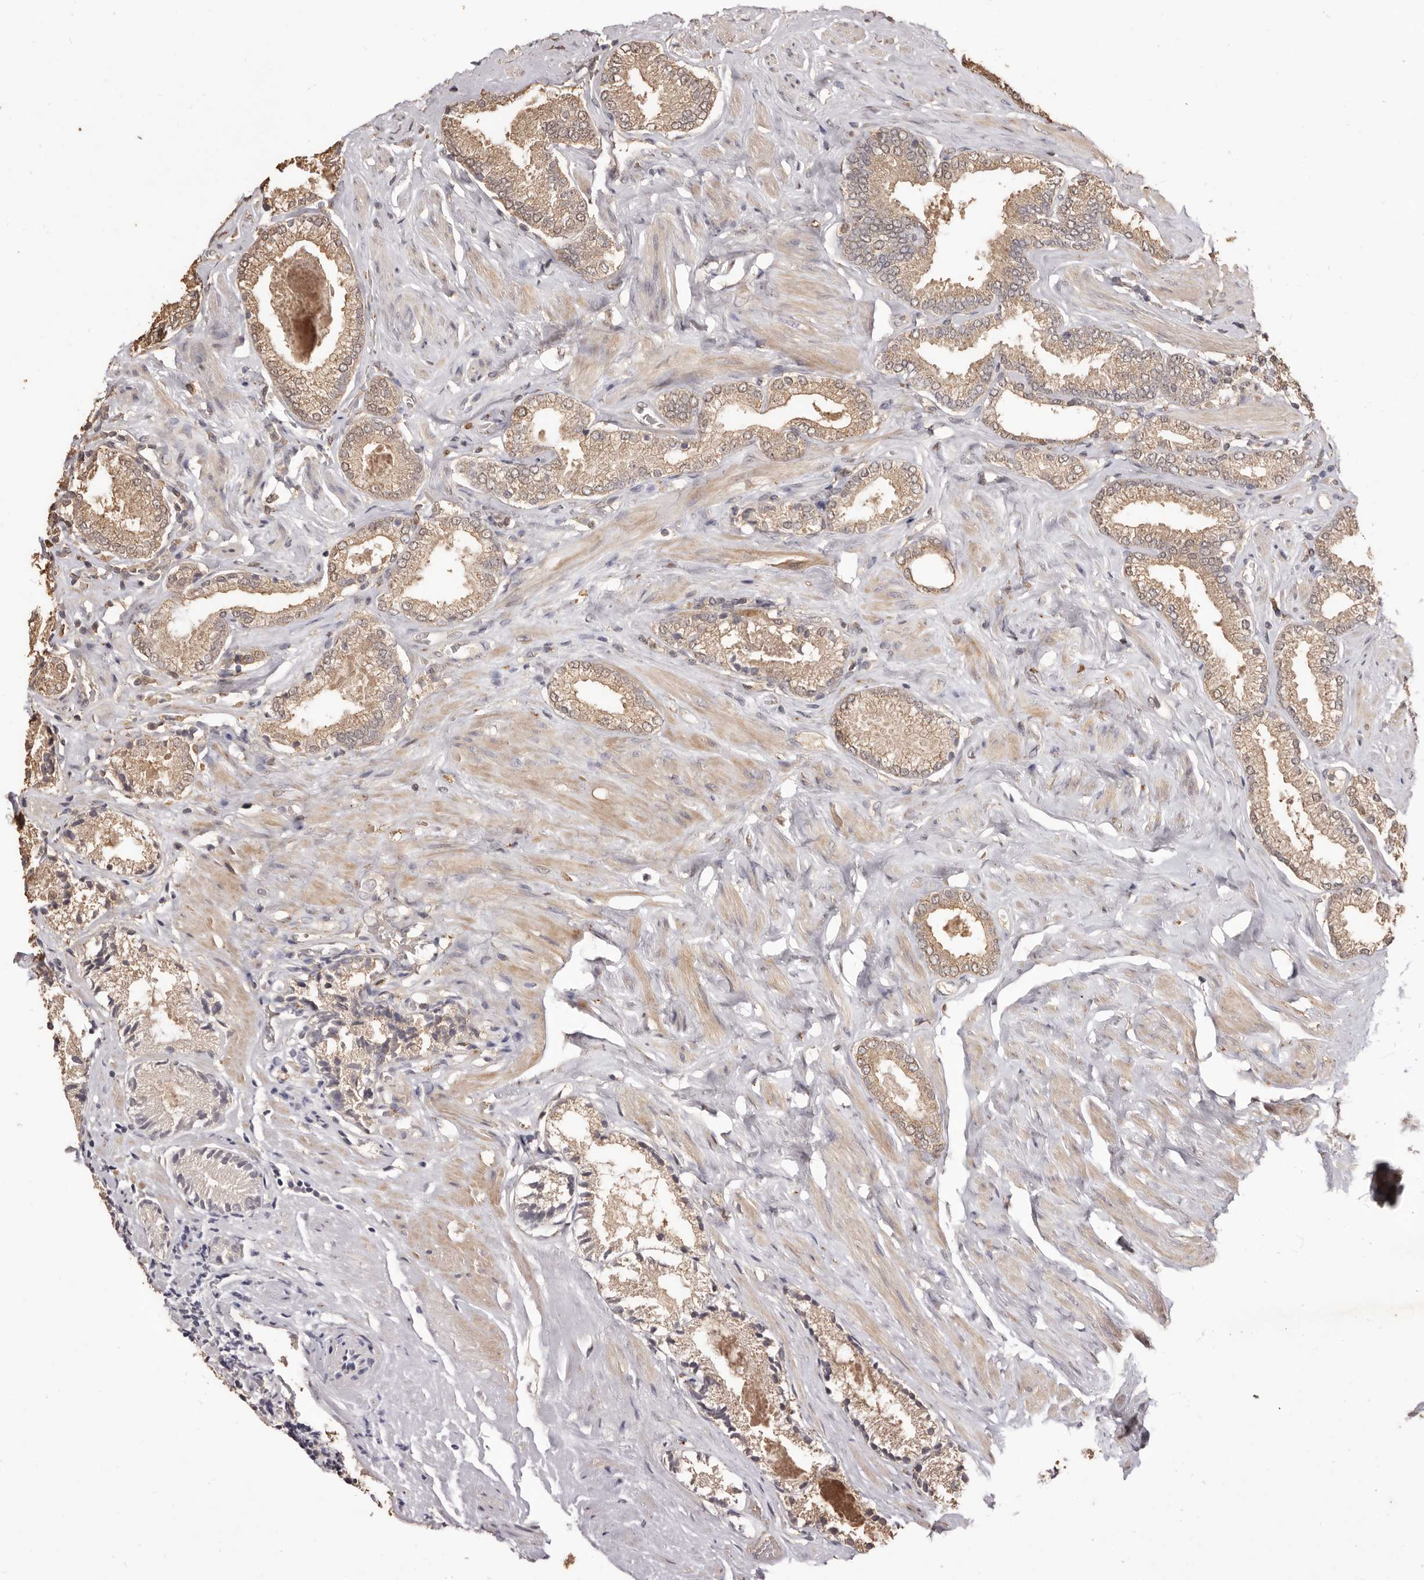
{"staining": {"intensity": "weak", "quantity": ">75%", "location": "cytoplasmic/membranous"}, "tissue": "prostate cancer", "cell_type": "Tumor cells", "image_type": "cancer", "snomed": [{"axis": "morphology", "description": "Adenocarcinoma, Low grade"}, {"axis": "topography", "description": "Prostate"}], "caption": "Human prostate cancer stained for a protein (brown) demonstrates weak cytoplasmic/membranous positive staining in approximately >75% of tumor cells.", "gene": "INAVA", "patient": {"sex": "male", "age": 71}}